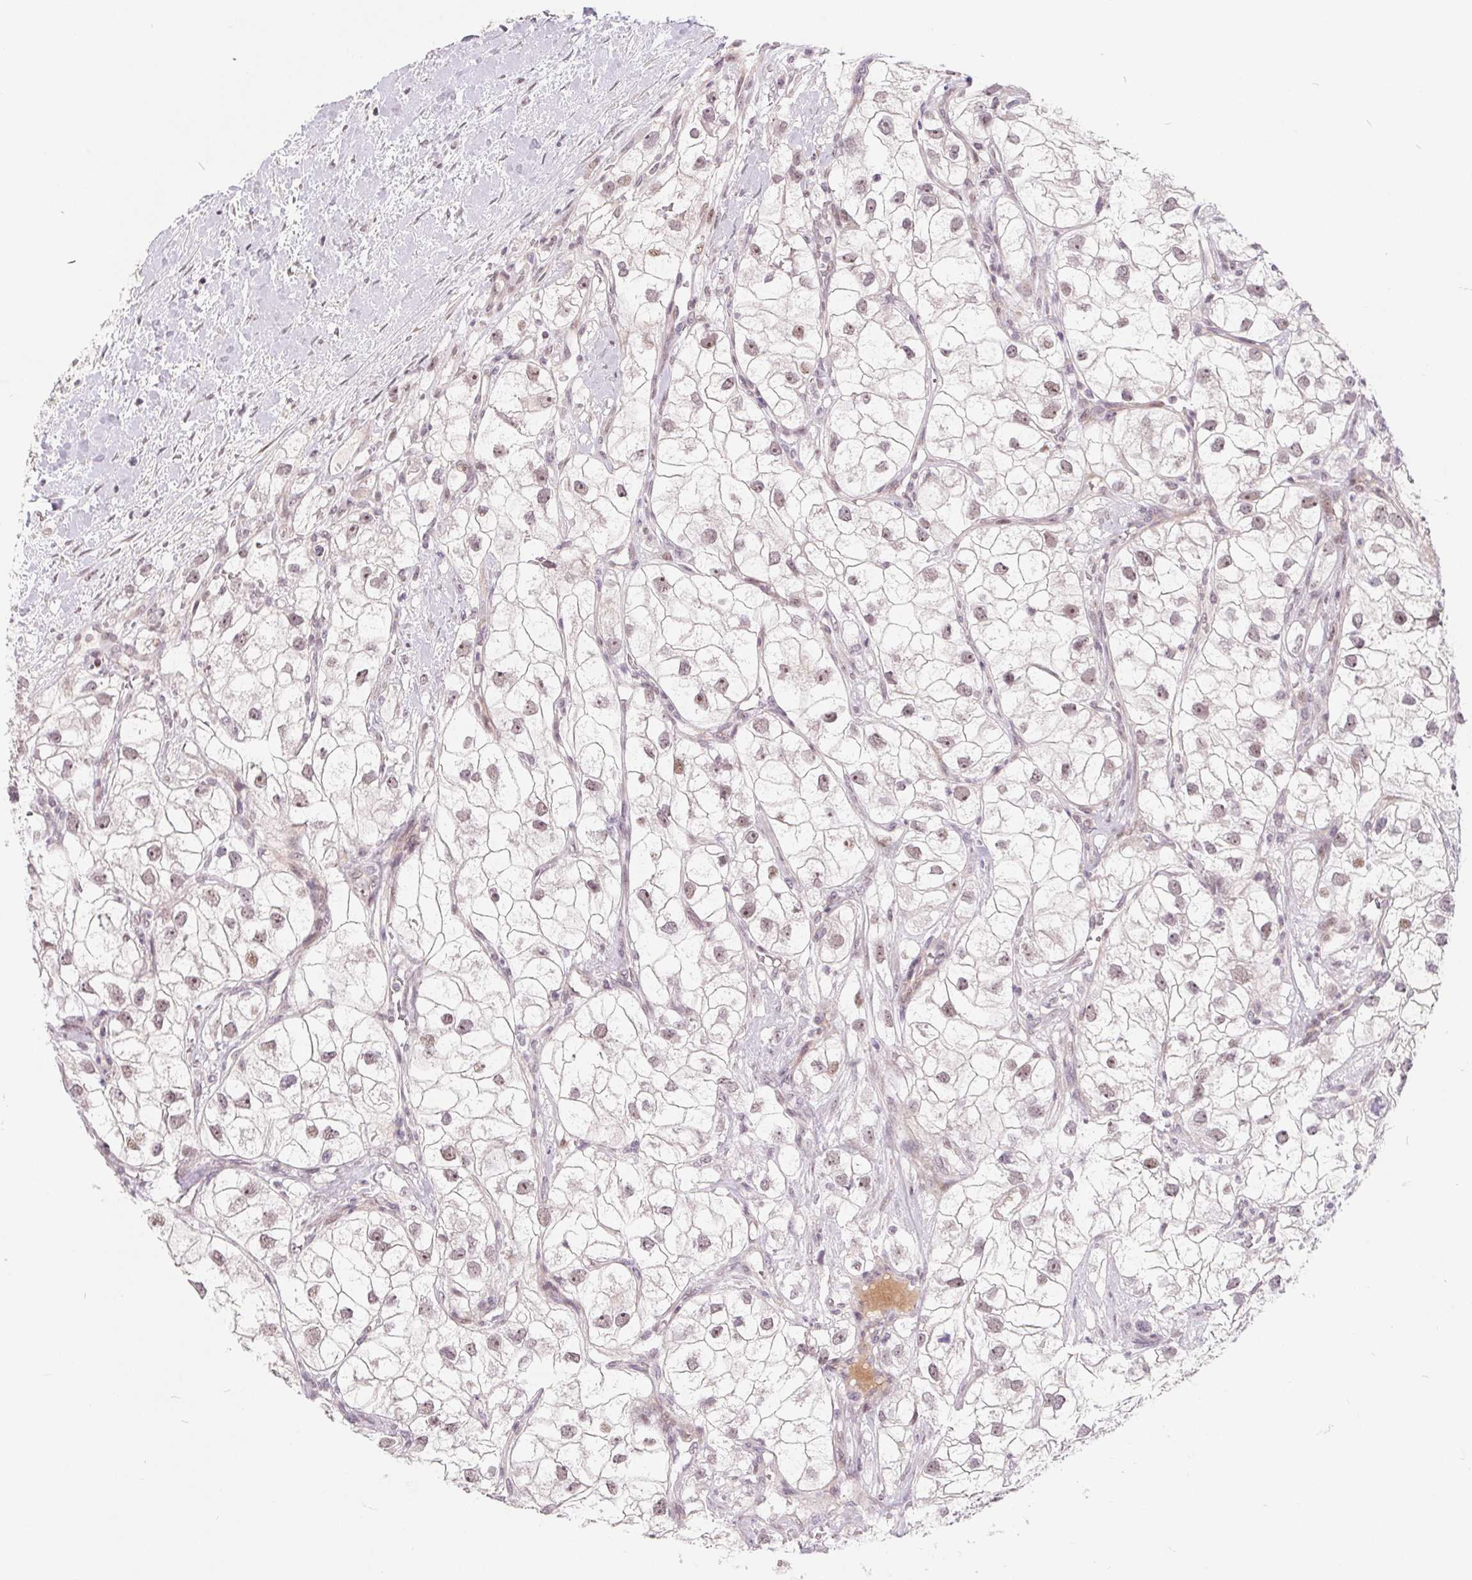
{"staining": {"intensity": "weak", "quantity": ">75%", "location": "nuclear"}, "tissue": "renal cancer", "cell_type": "Tumor cells", "image_type": "cancer", "snomed": [{"axis": "morphology", "description": "Adenocarcinoma, NOS"}, {"axis": "topography", "description": "Kidney"}], "caption": "Tumor cells demonstrate low levels of weak nuclear expression in about >75% of cells in renal adenocarcinoma. Nuclei are stained in blue.", "gene": "NRG2", "patient": {"sex": "male", "age": 59}}